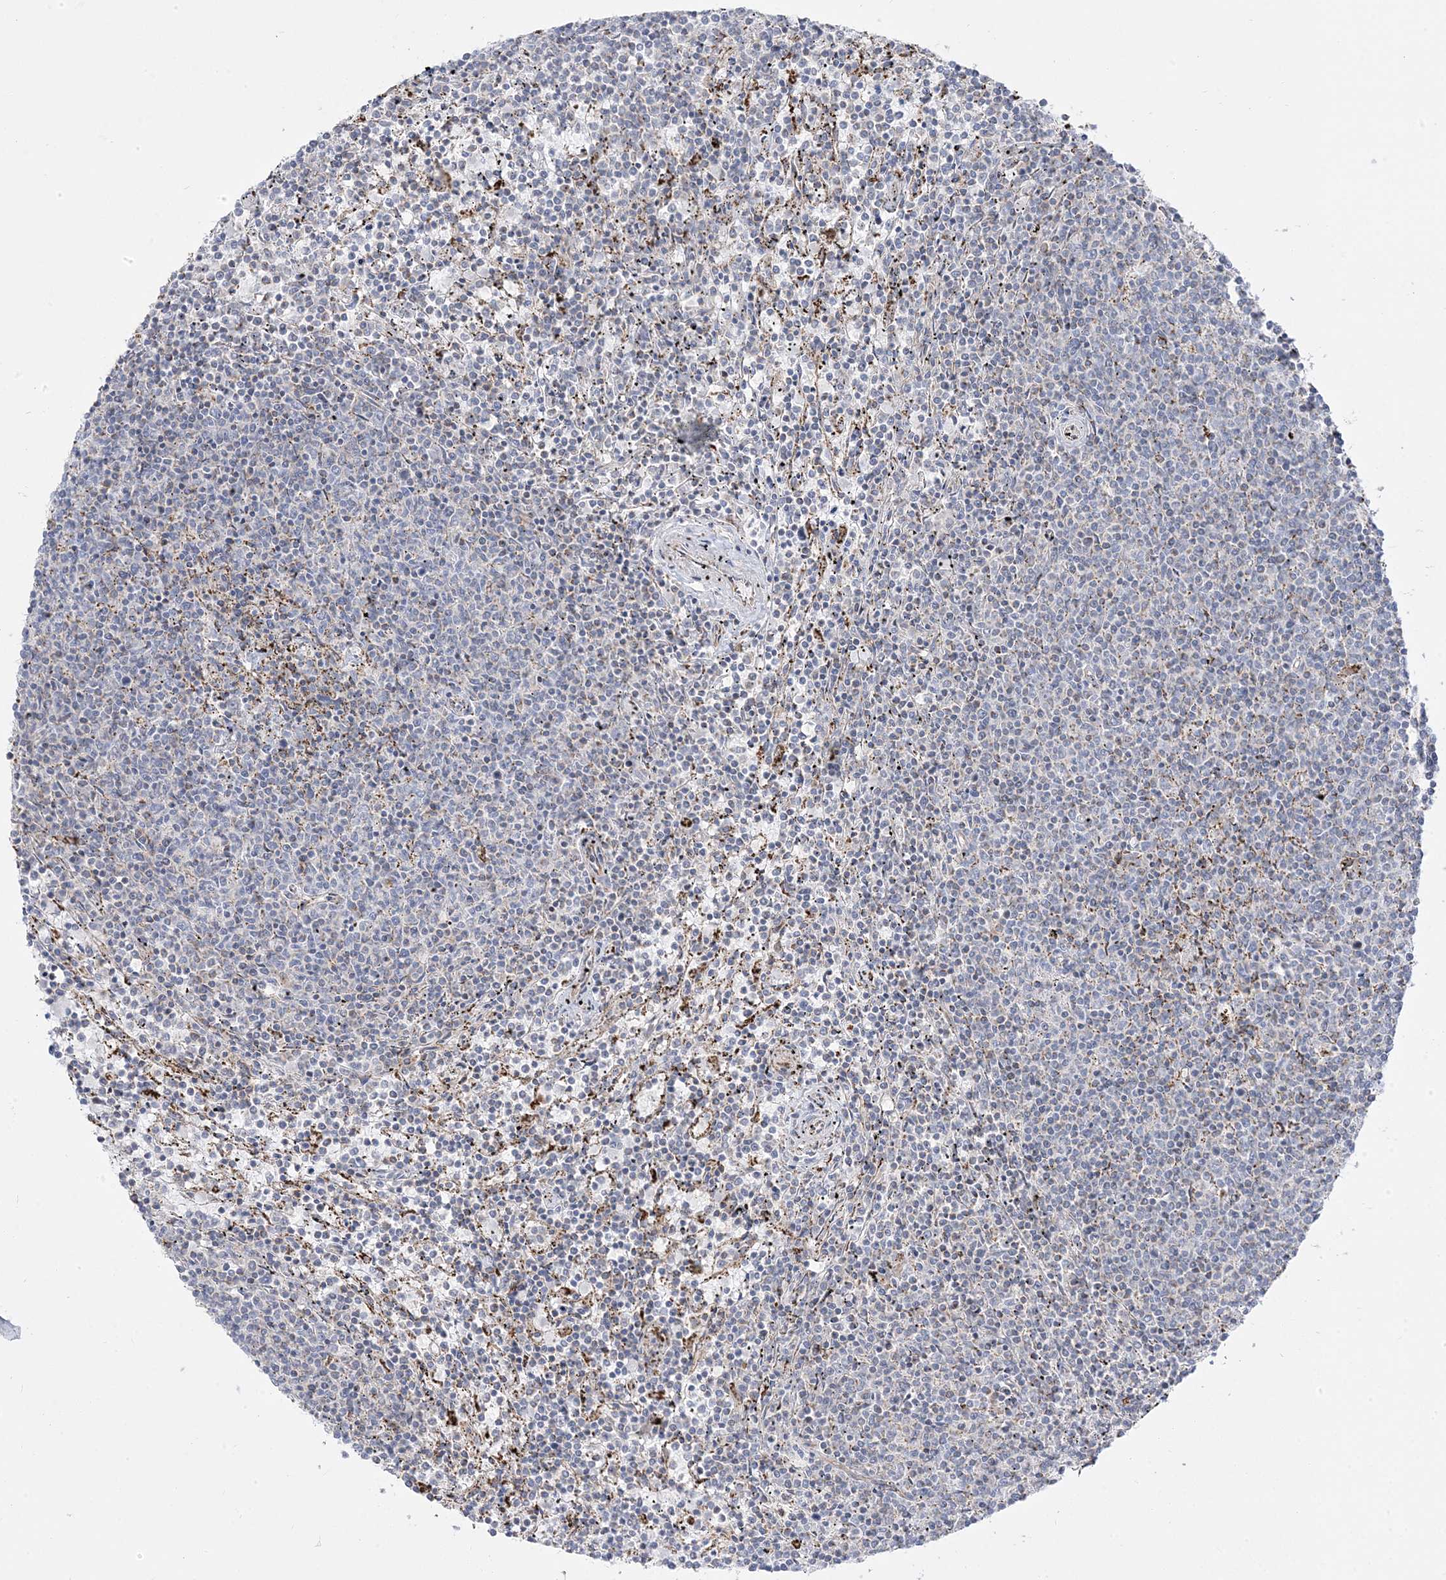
{"staining": {"intensity": "negative", "quantity": "none", "location": "none"}, "tissue": "lymphoma", "cell_type": "Tumor cells", "image_type": "cancer", "snomed": [{"axis": "morphology", "description": "Malignant lymphoma, non-Hodgkin's type, Low grade"}, {"axis": "topography", "description": "Spleen"}], "caption": "Tumor cells show no significant protein staining in lymphoma. Brightfield microscopy of immunohistochemistry stained with DAB (brown) and hematoxylin (blue), captured at high magnification.", "gene": "PCCB", "patient": {"sex": "female", "age": 50}}